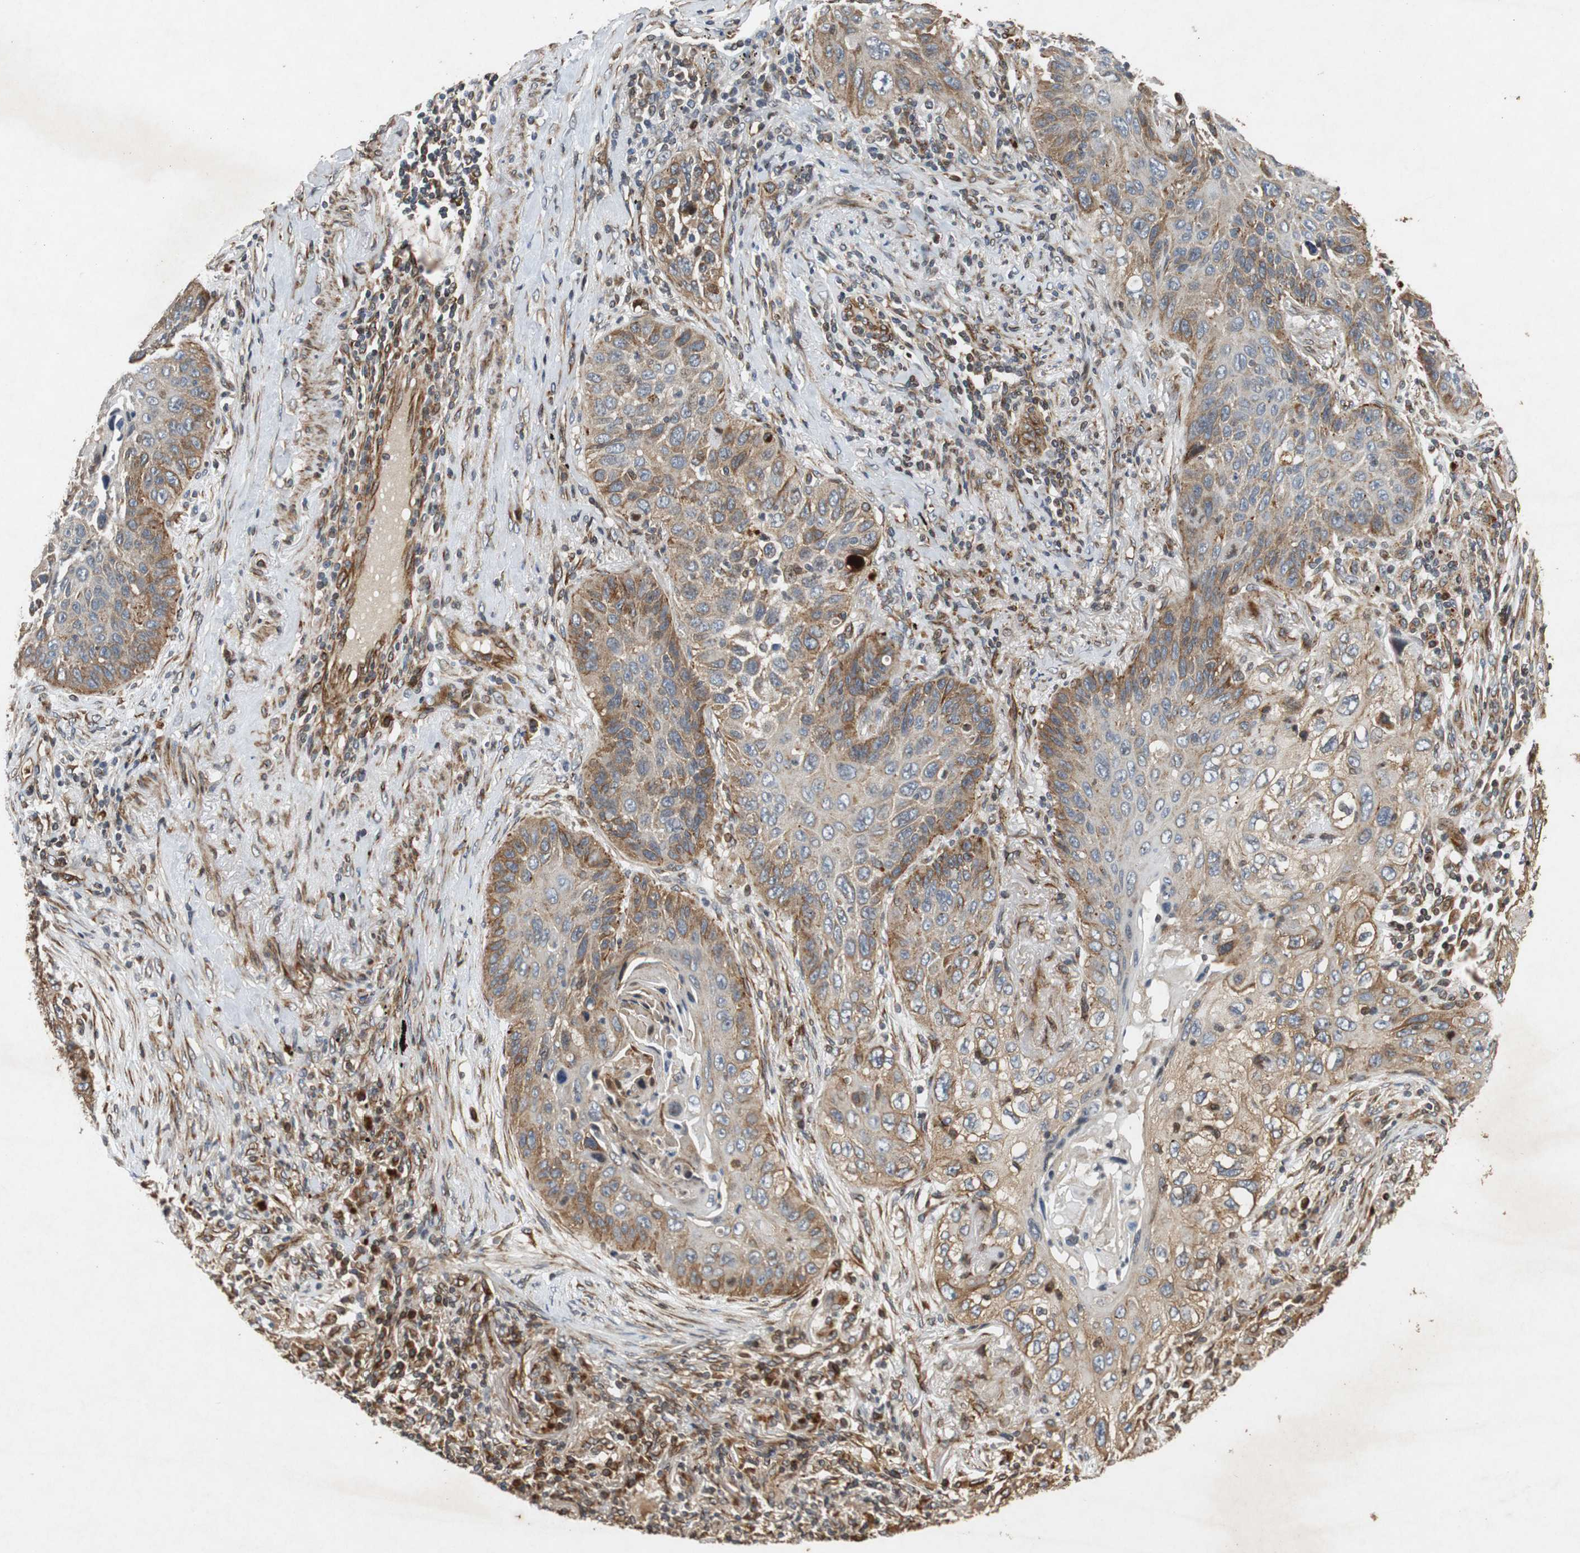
{"staining": {"intensity": "moderate", "quantity": "25%-75%", "location": "cytoplasmic/membranous"}, "tissue": "lung cancer", "cell_type": "Tumor cells", "image_type": "cancer", "snomed": [{"axis": "morphology", "description": "Squamous cell carcinoma, NOS"}, {"axis": "topography", "description": "Lung"}], "caption": "Moderate cytoplasmic/membranous protein positivity is present in about 25%-75% of tumor cells in squamous cell carcinoma (lung).", "gene": "TUBA4A", "patient": {"sex": "female", "age": 67}}